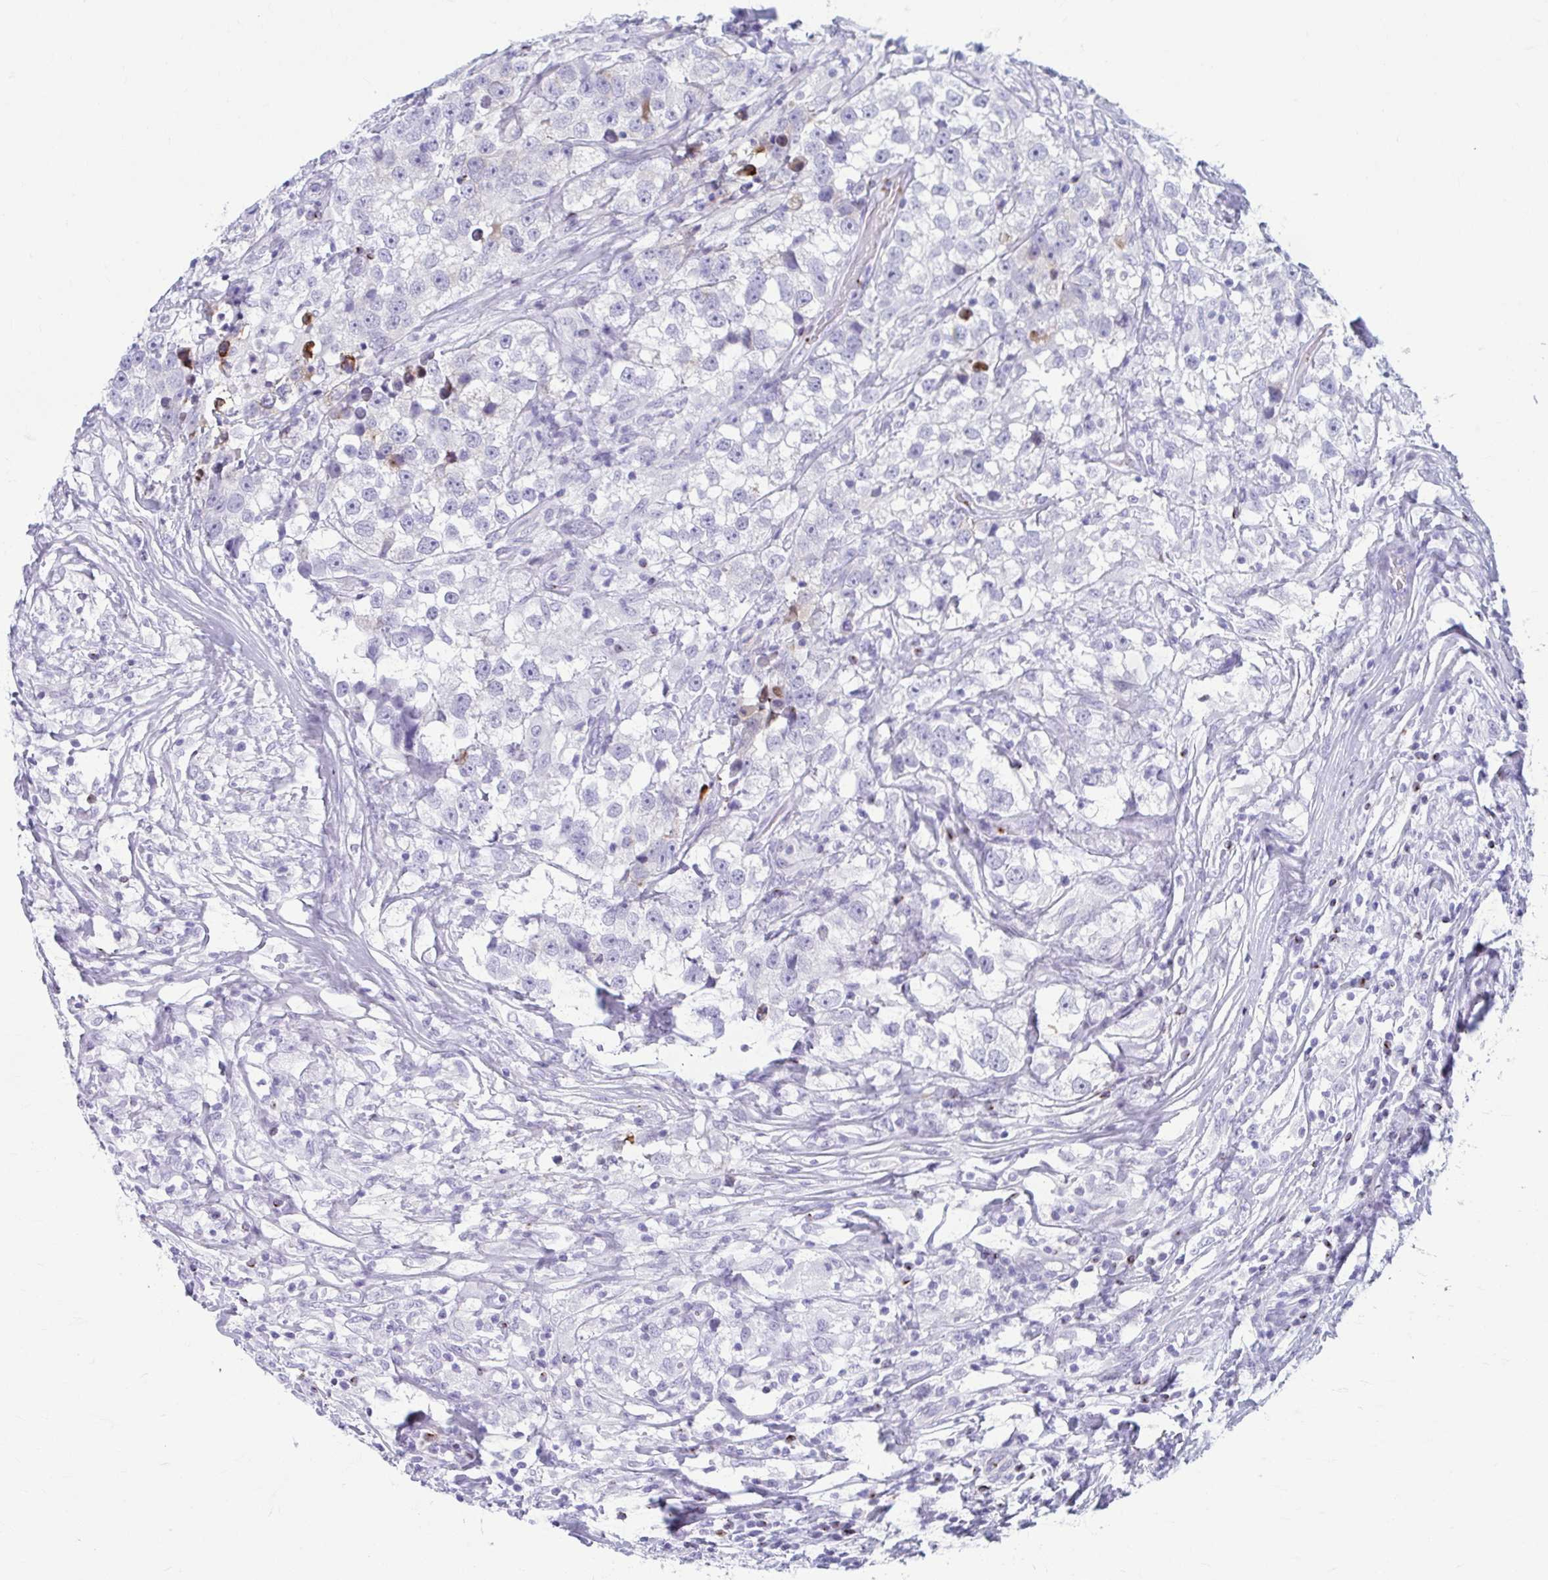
{"staining": {"intensity": "negative", "quantity": "none", "location": "none"}, "tissue": "testis cancer", "cell_type": "Tumor cells", "image_type": "cancer", "snomed": [{"axis": "morphology", "description": "Seminoma, NOS"}, {"axis": "topography", "description": "Testis"}], "caption": "IHC of seminoma (testis) shows no staining in tumor cells.", "gene": "TCEAL3", "patient": {"sex": "male", "age": 46}}